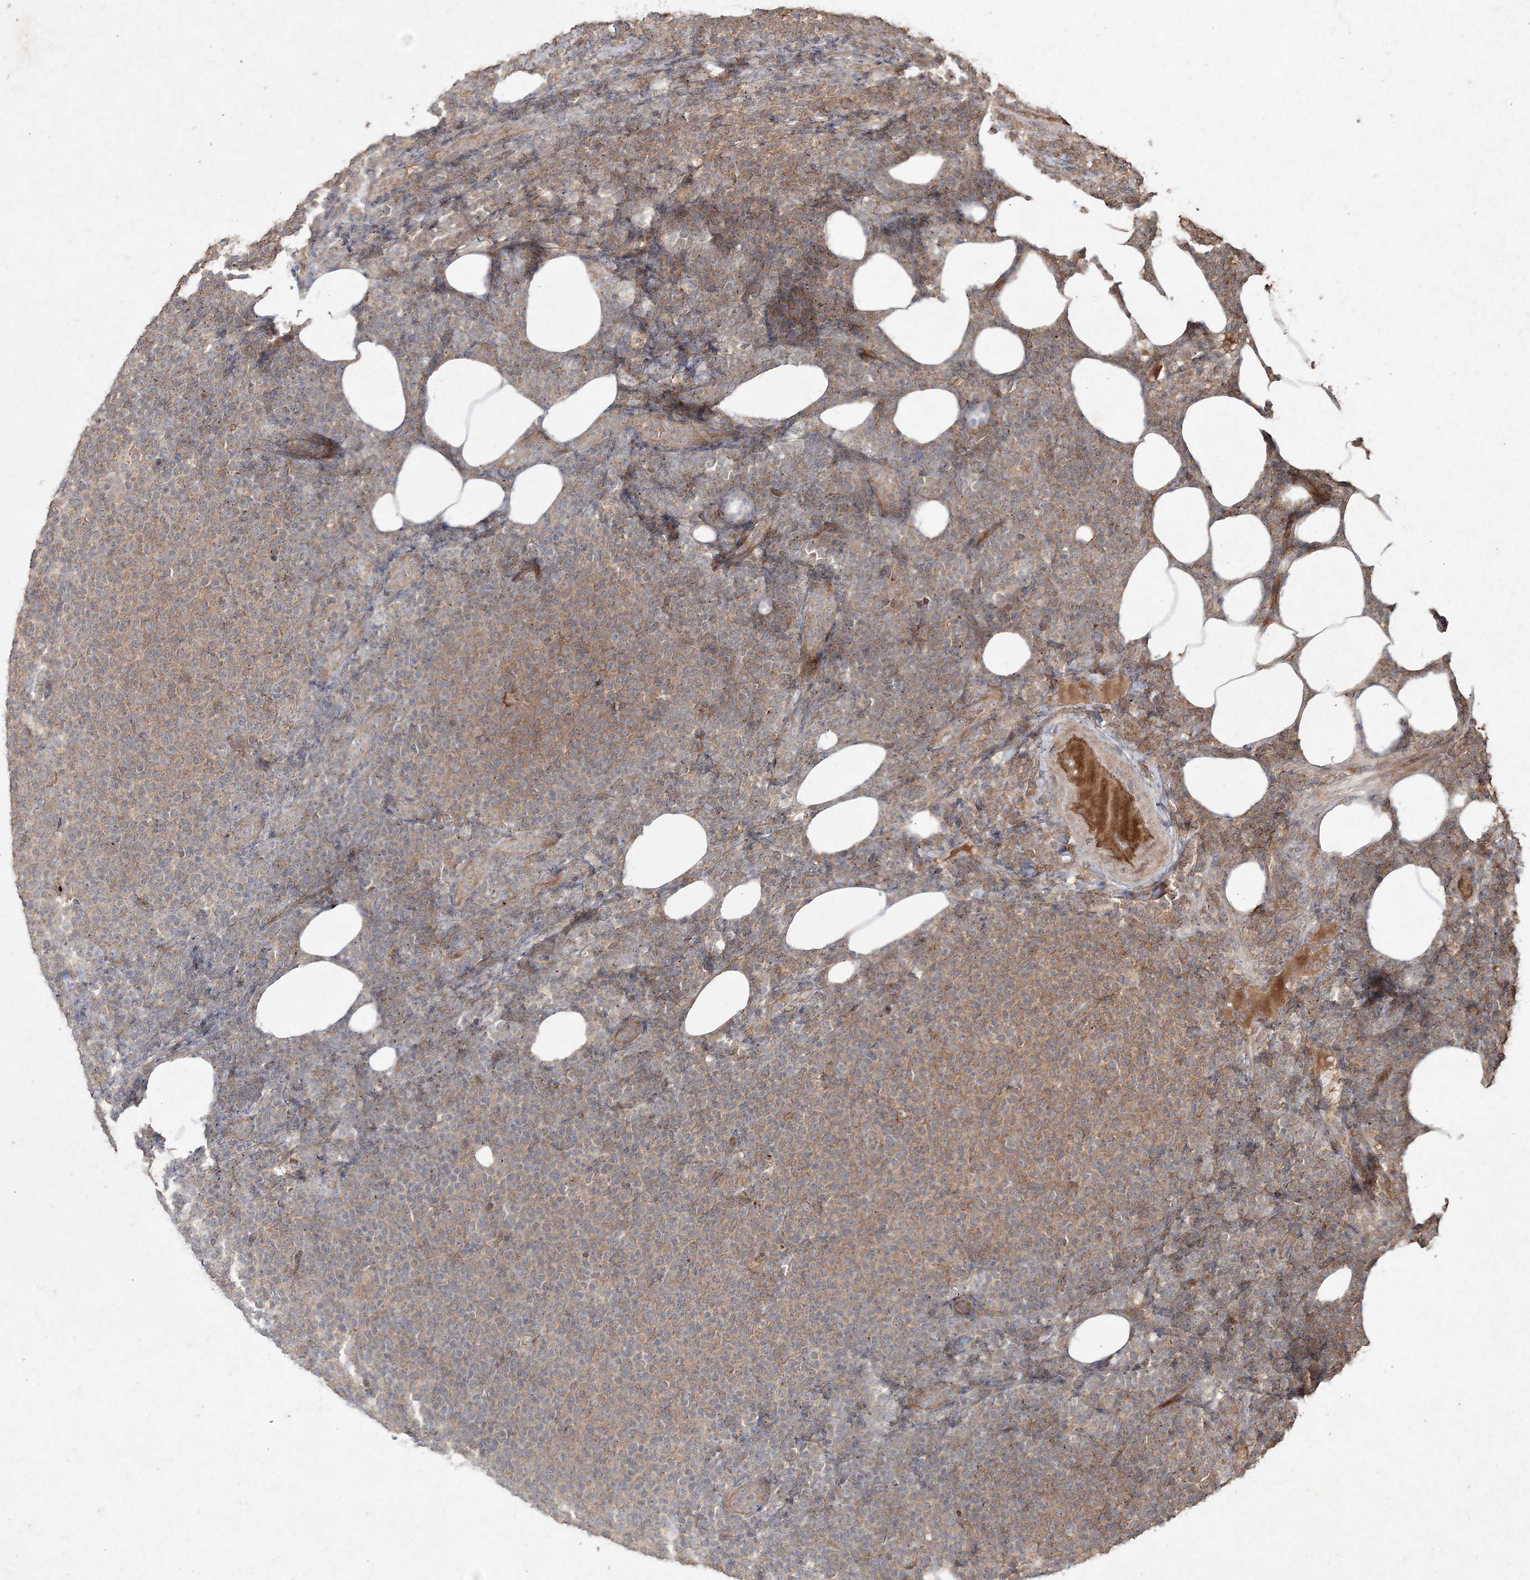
{"staining": {"intensity": "weak", "quantity": "25%-75%", "location": "cytoplasmic/membranous"}, "tissue": "lymphoma", "cell_type": "Tumor cells", "image_type": "cancer", "snomed": [{"axis": "morphology", "description": "Malignant lymphoma, non-Hodgkin's type, Low grade"}, {"axis": "topography", "description": "Lymph node"}], "caption": "Malignant lymphoma, non-Hodgkin's type (low-grade) stained for a protein (brown) shows weak cytoplasmic/membranous positive positivity in about 25%-75% of tumor cells.", "gene": "SPRY1", "patient": {"sex": "male", "age": 66}}